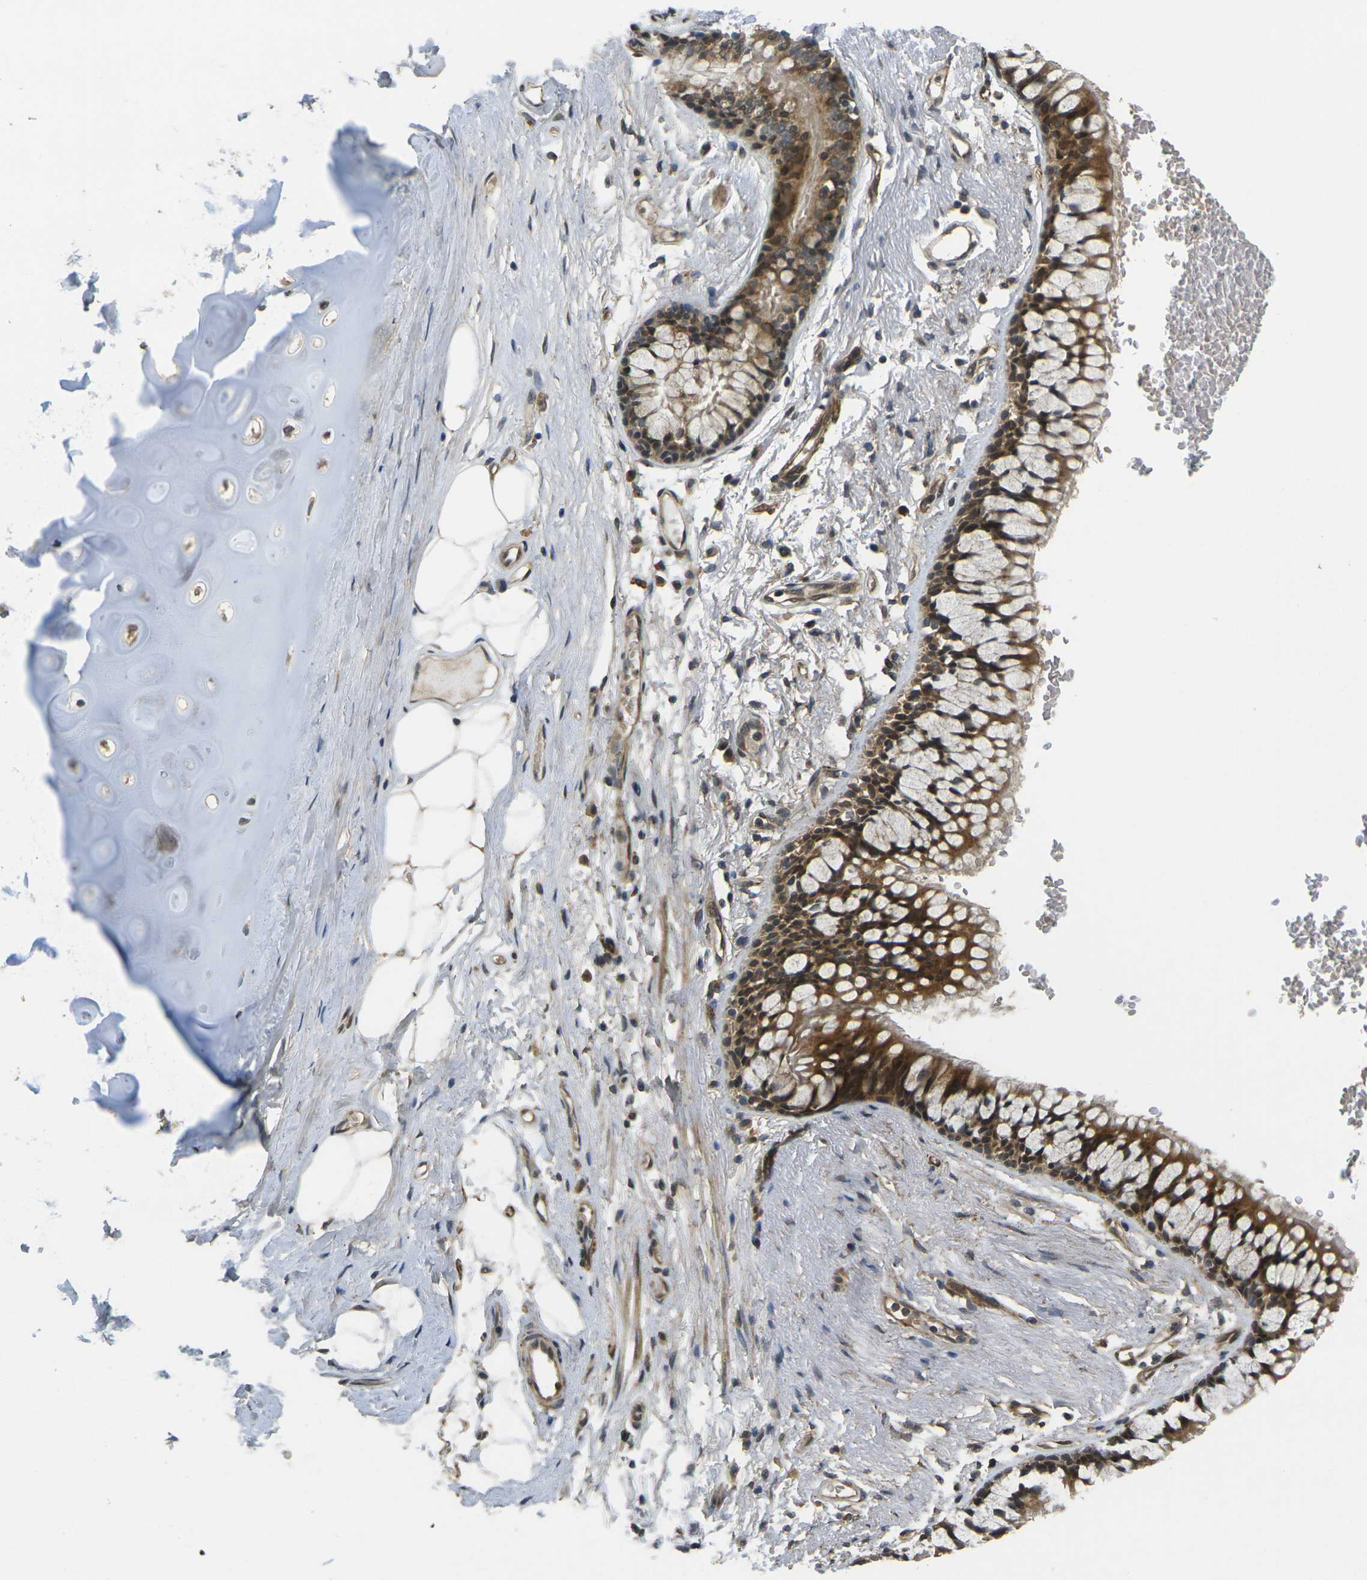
{"staining": {"intensity": "moderate", "quantity": ">75%", "location": "cytoplasmic/membranous"}, "tissue": "adipose tissue", "cell_type": "Adipocytes", "image_type": "normal", "snomed": [{"axis": "morphology", "description": "Normal tissue, NOS"}, {"axis": "topography", "description": "Cartilage tissue"}, {"axis": "topography", "description": "Bronchus"}], "caption": "The micrograph exhibits staining of benign adipose tissue, revealing moderate cytoplasmic/membranous protein expression (brown color) within adipocytes.", "gene": "FUT11", "patient": {"sex": "female", "age": 73}}